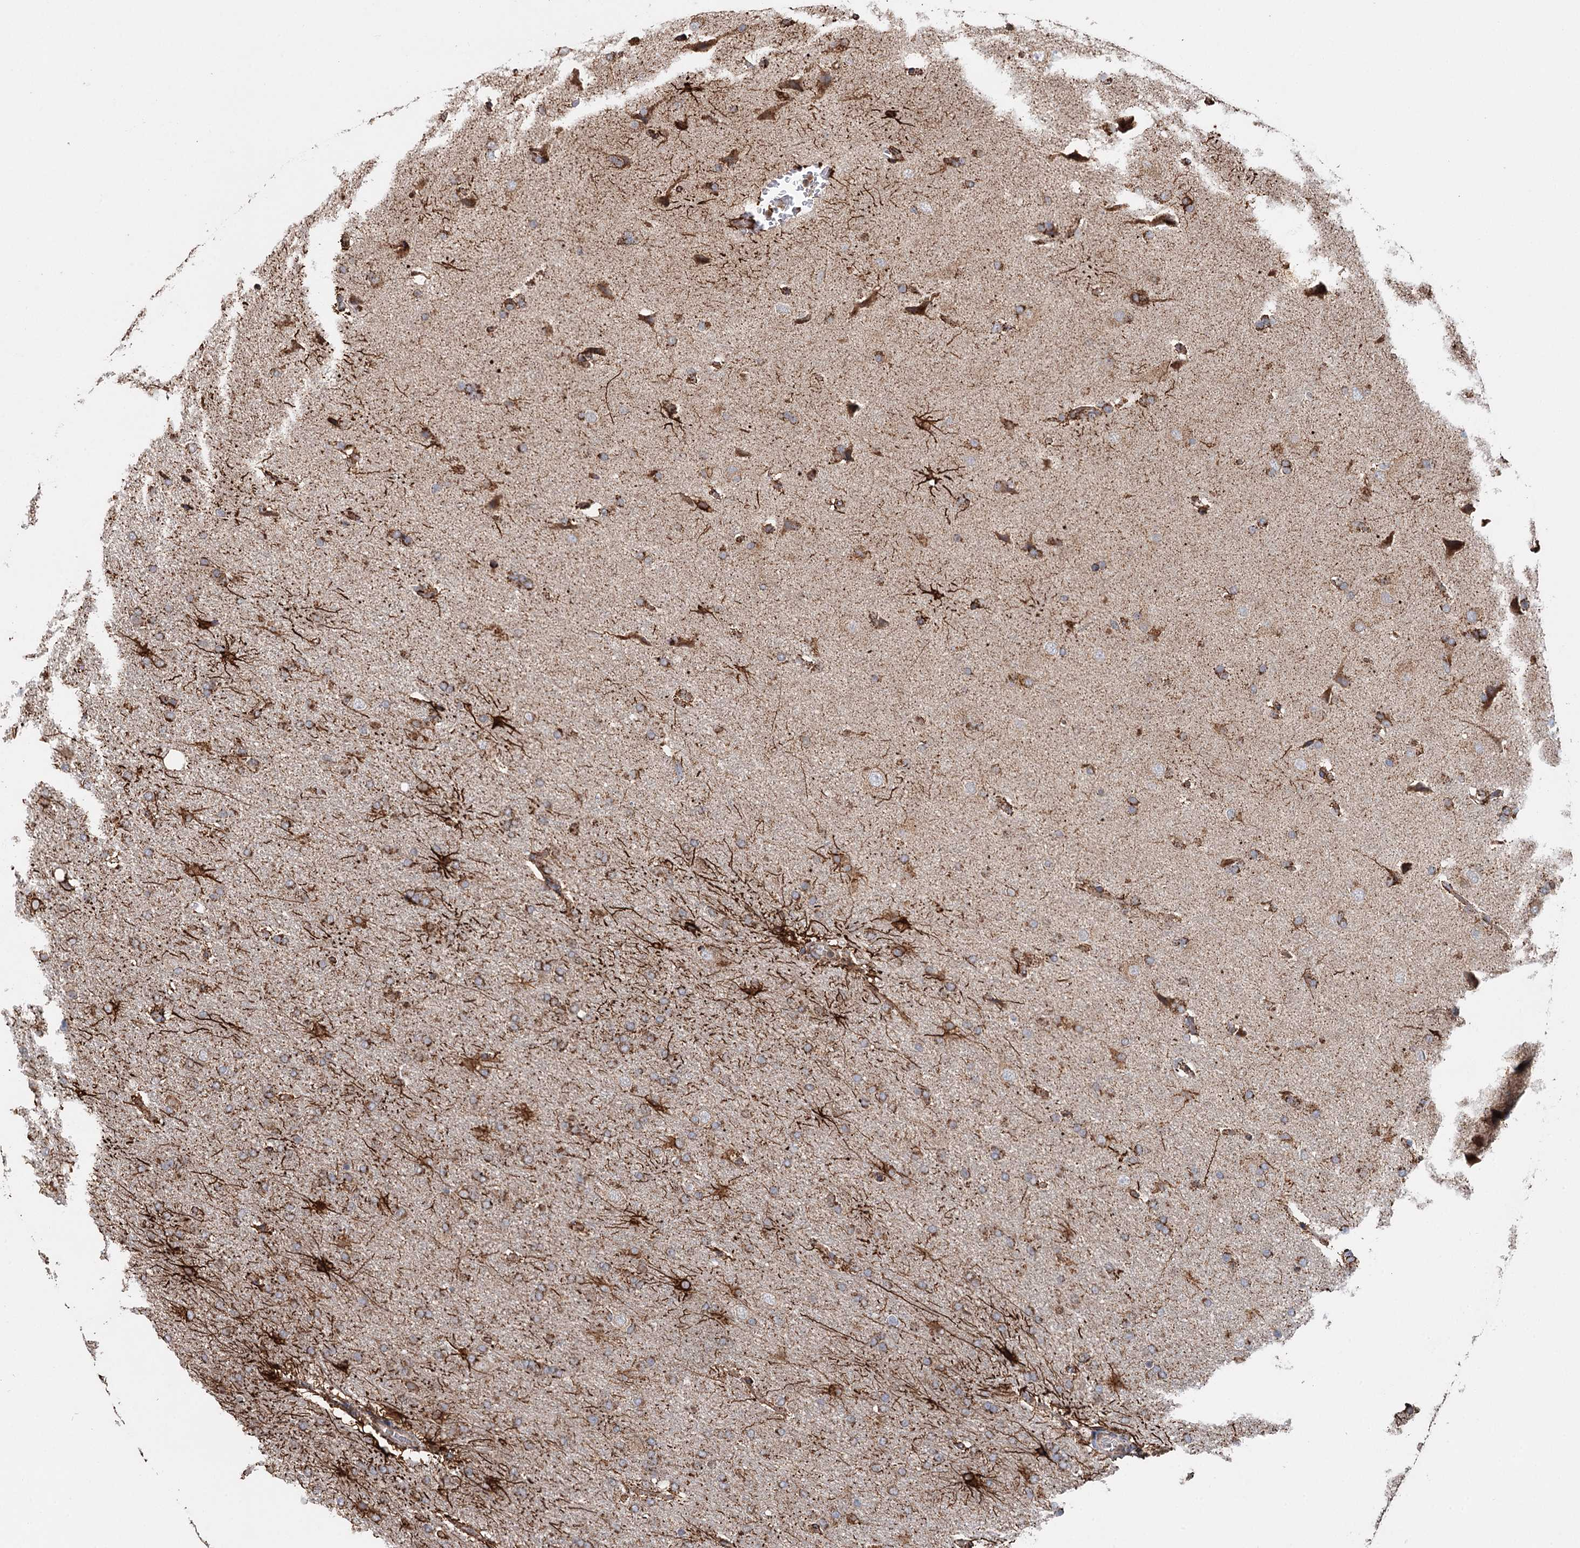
{"staining": {"intensity": "moderate", "quantity": ">75%", "location": "cytoplasmic/membranous"}, "tissue": "glioma", "cell_type": "Tumor cells", "image_type": "cancer", "snomed": [{"axis": "morphology", "description": "Glioma, malignant, High grade"}, {"axis": "topography", "description": "Brain"}], "caption": "Human glioma stained with a protein marker exhibits moderate staining in tumor cells.", "gene": "APH1A", "patient": {"sex": "male", "age": 72}}